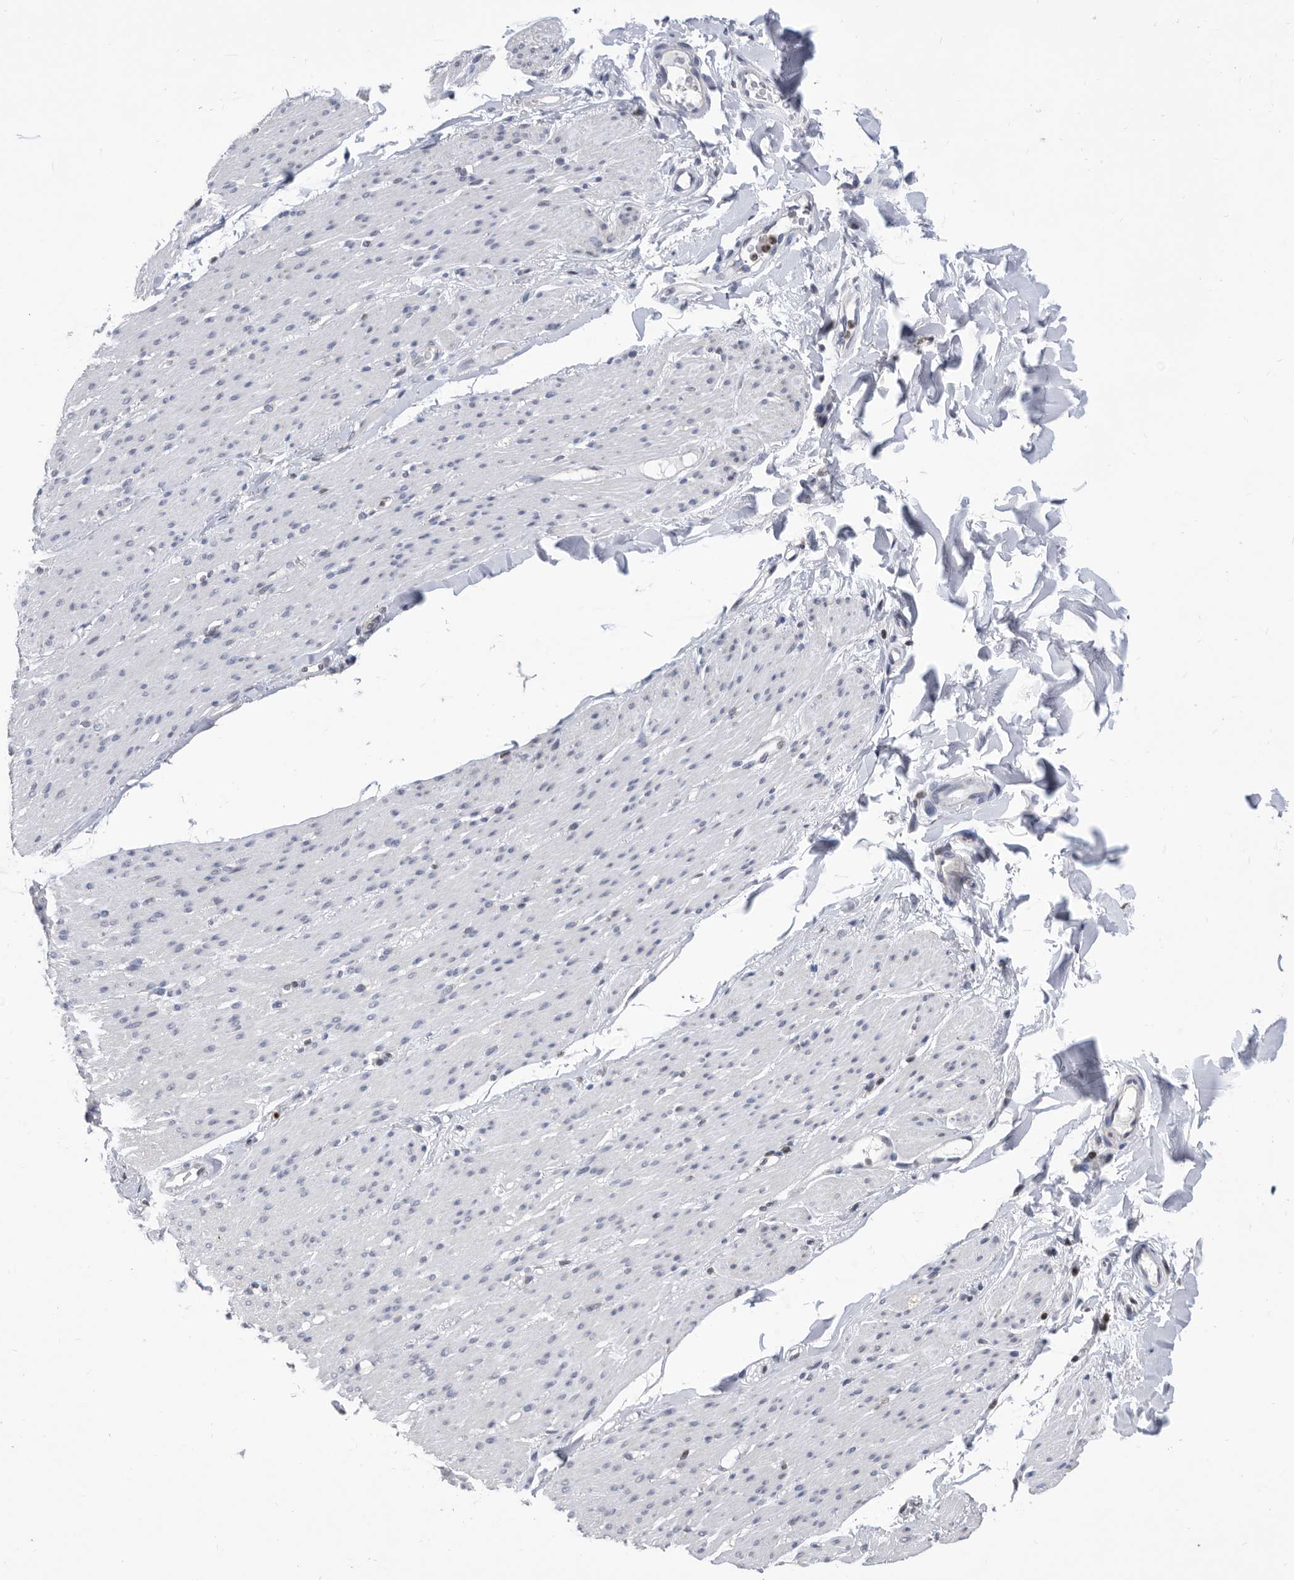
{"staining": {"intensity": "negative", "quantity": "none", "location": "none"}, "tissue": "smooth muscle", "cell_type": "Smooth muscle cells", "image_type": "normal", "snomed": [{"axis": "morphology", "description": "Normal tissue, NOS"}, {"axis": "topography", "description": "Colon"}, {"axis": "topography", "description": "Peripheral nerve tissue"}], "caption": "An IHC histopathology image of normal smooth muscle is shown. There is no staining in smooth muscle cells of smooth muscle.", "gene": "TSTD1", "patient": {"sex": "female", "age": 61}}